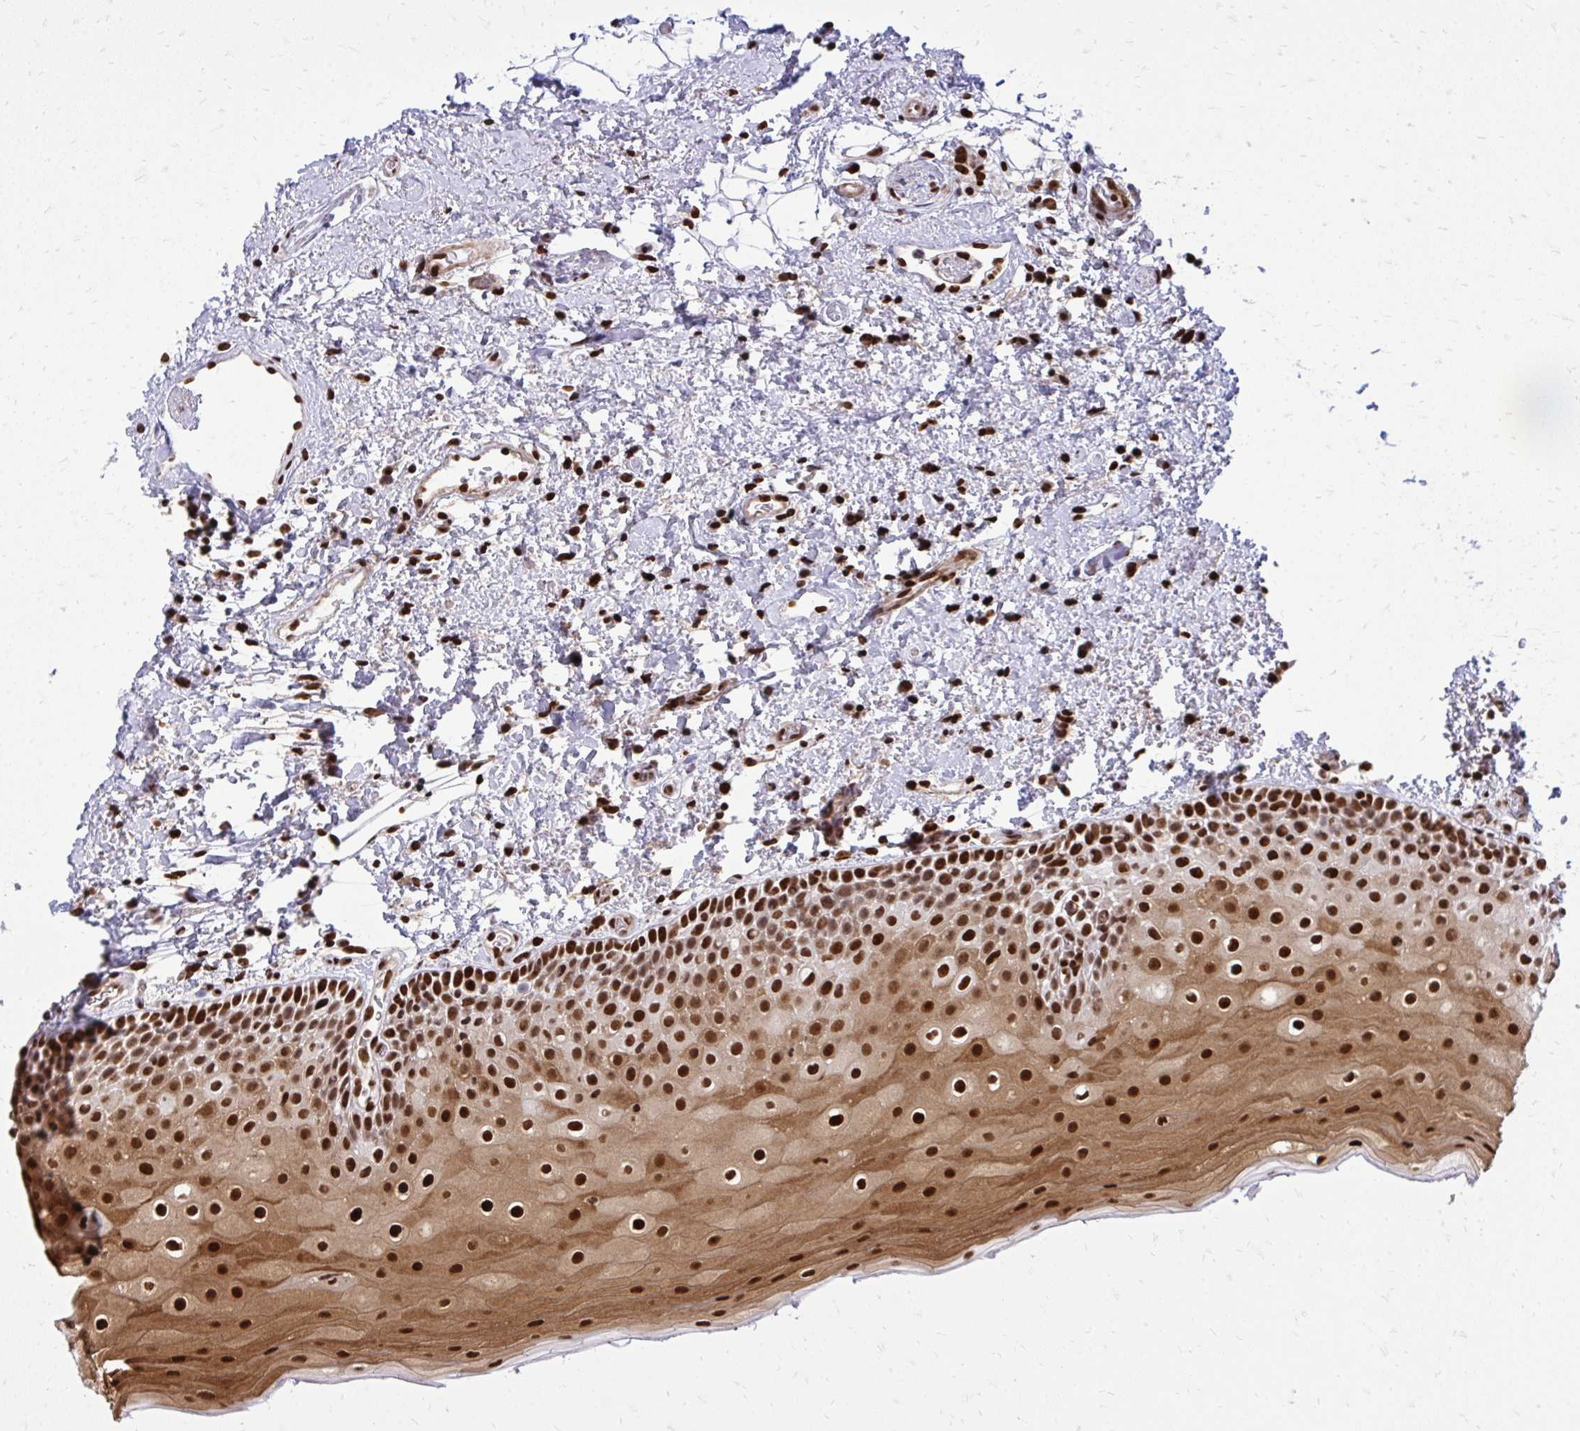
{"staining": {"intensity": "strong", "quantity": ">75%", "location": "cytoplasmic/membranous,nuclear"}, "tissue": "oral mucosa", "cell_type": "Squamous epithelial cells", "image_type": "normal", "snomed": [{"axis": "morphology", "description": "Normal tissue, NOS"}, {"axis": "topography", "description": "Oral tissue"}], "caption": "Protein analysis of unremarkable oral mucosa exhibits strong cytoplasmic/membranous,nuclear staining in about >75% of squamous epithelial cells.", "gene": "TBL1Y", "patient": {"sex": "female", "age": 82}}